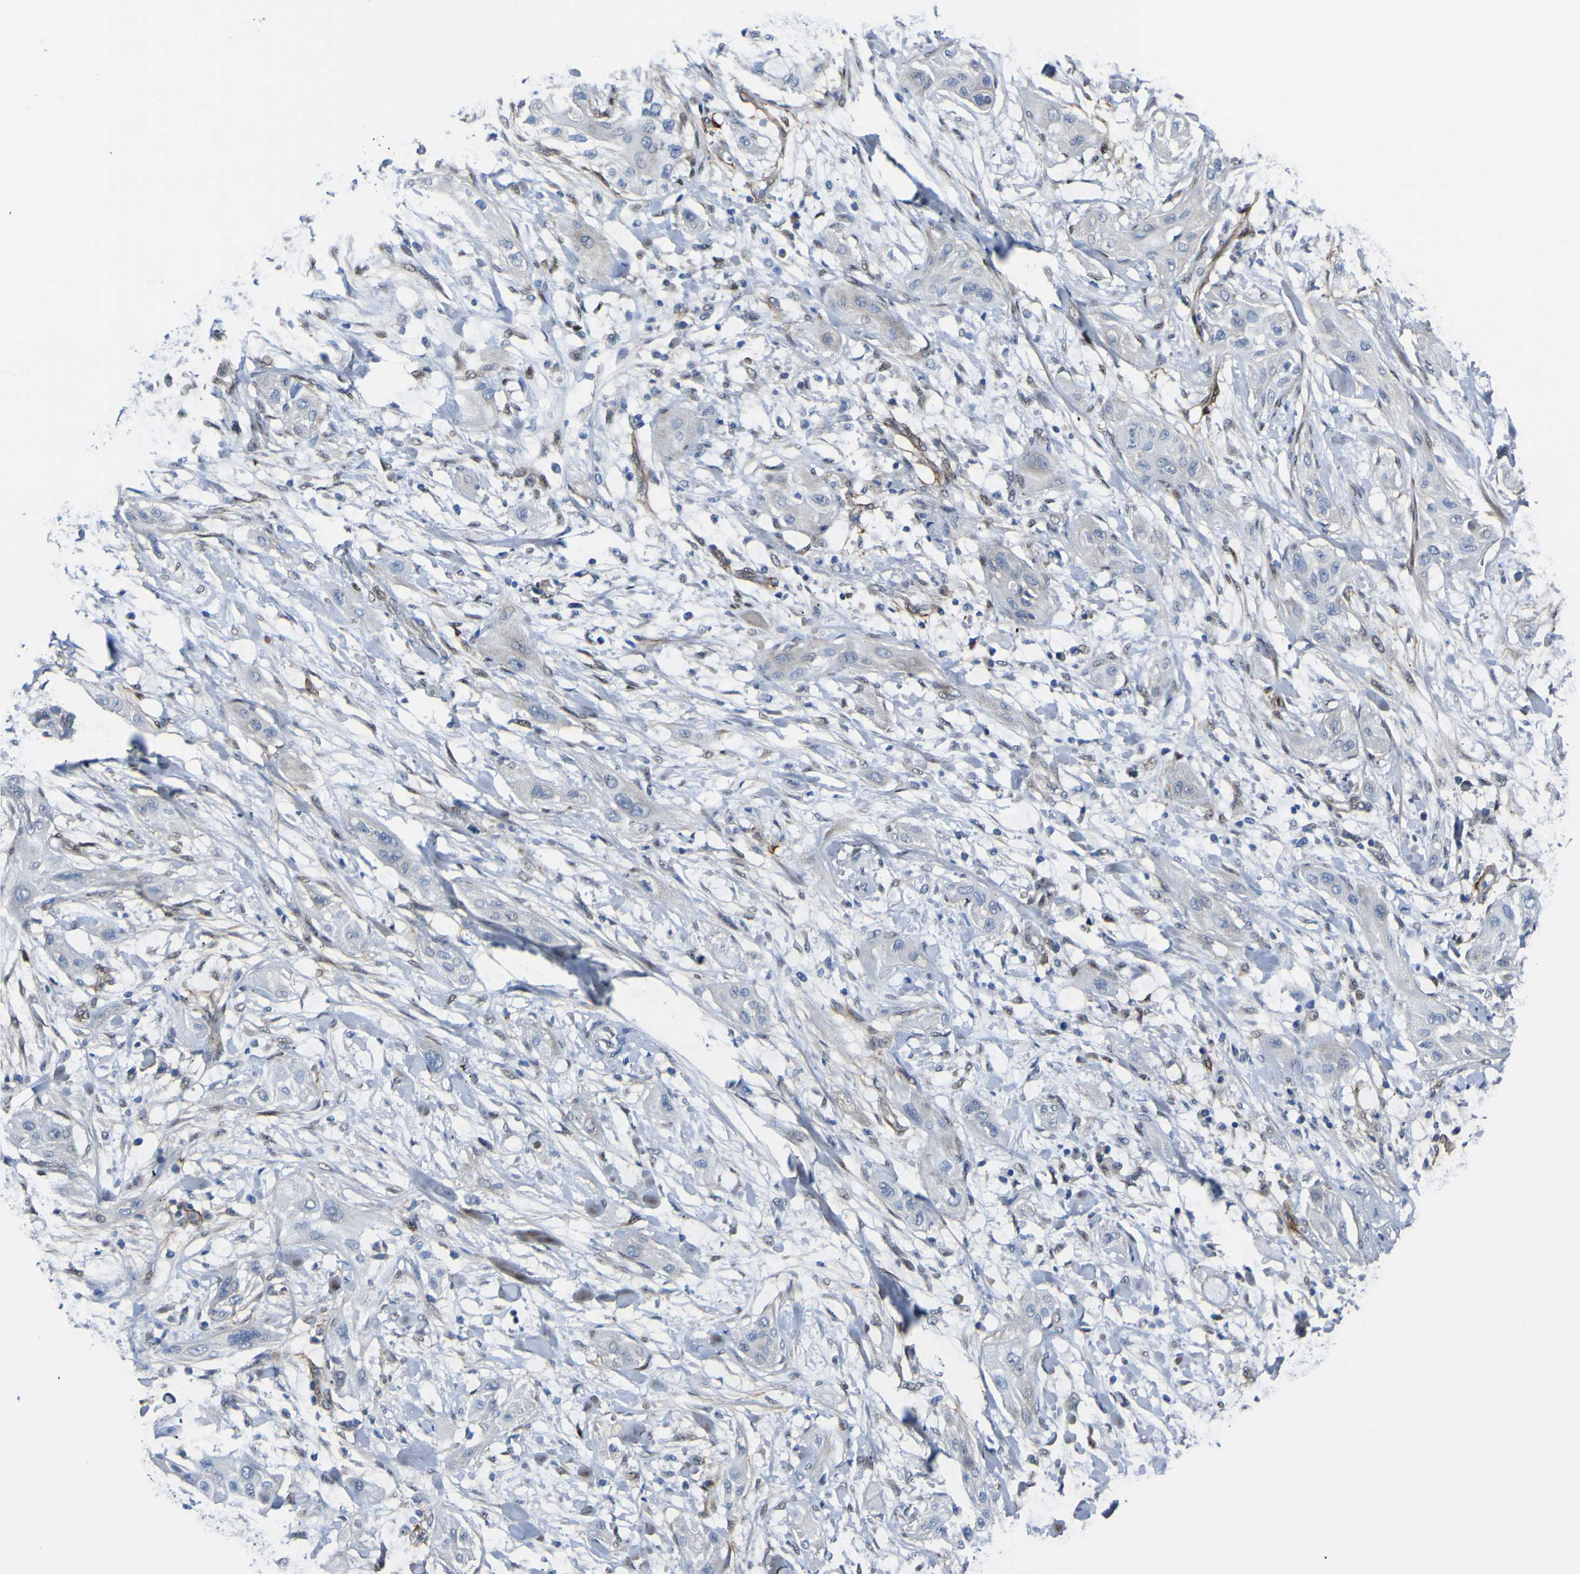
{"staining": {"intensity": "negative", "quantity": "none", "location": "none"}, "tissue": "lung cancer", "cell_type": "Tumor cells", "image_type": "cancer", "snomed": [{"axis": "morphology", "description": "Squamous cell carcinoma, NOS"}, {"axis": "topography", "description": "Lung"}], "caption": "Tumor cells show no significant protein positivity in lung squamous cell carcinoma.", "gene": "LRRN1", "patient": {"sex": "female", "age": 47}}